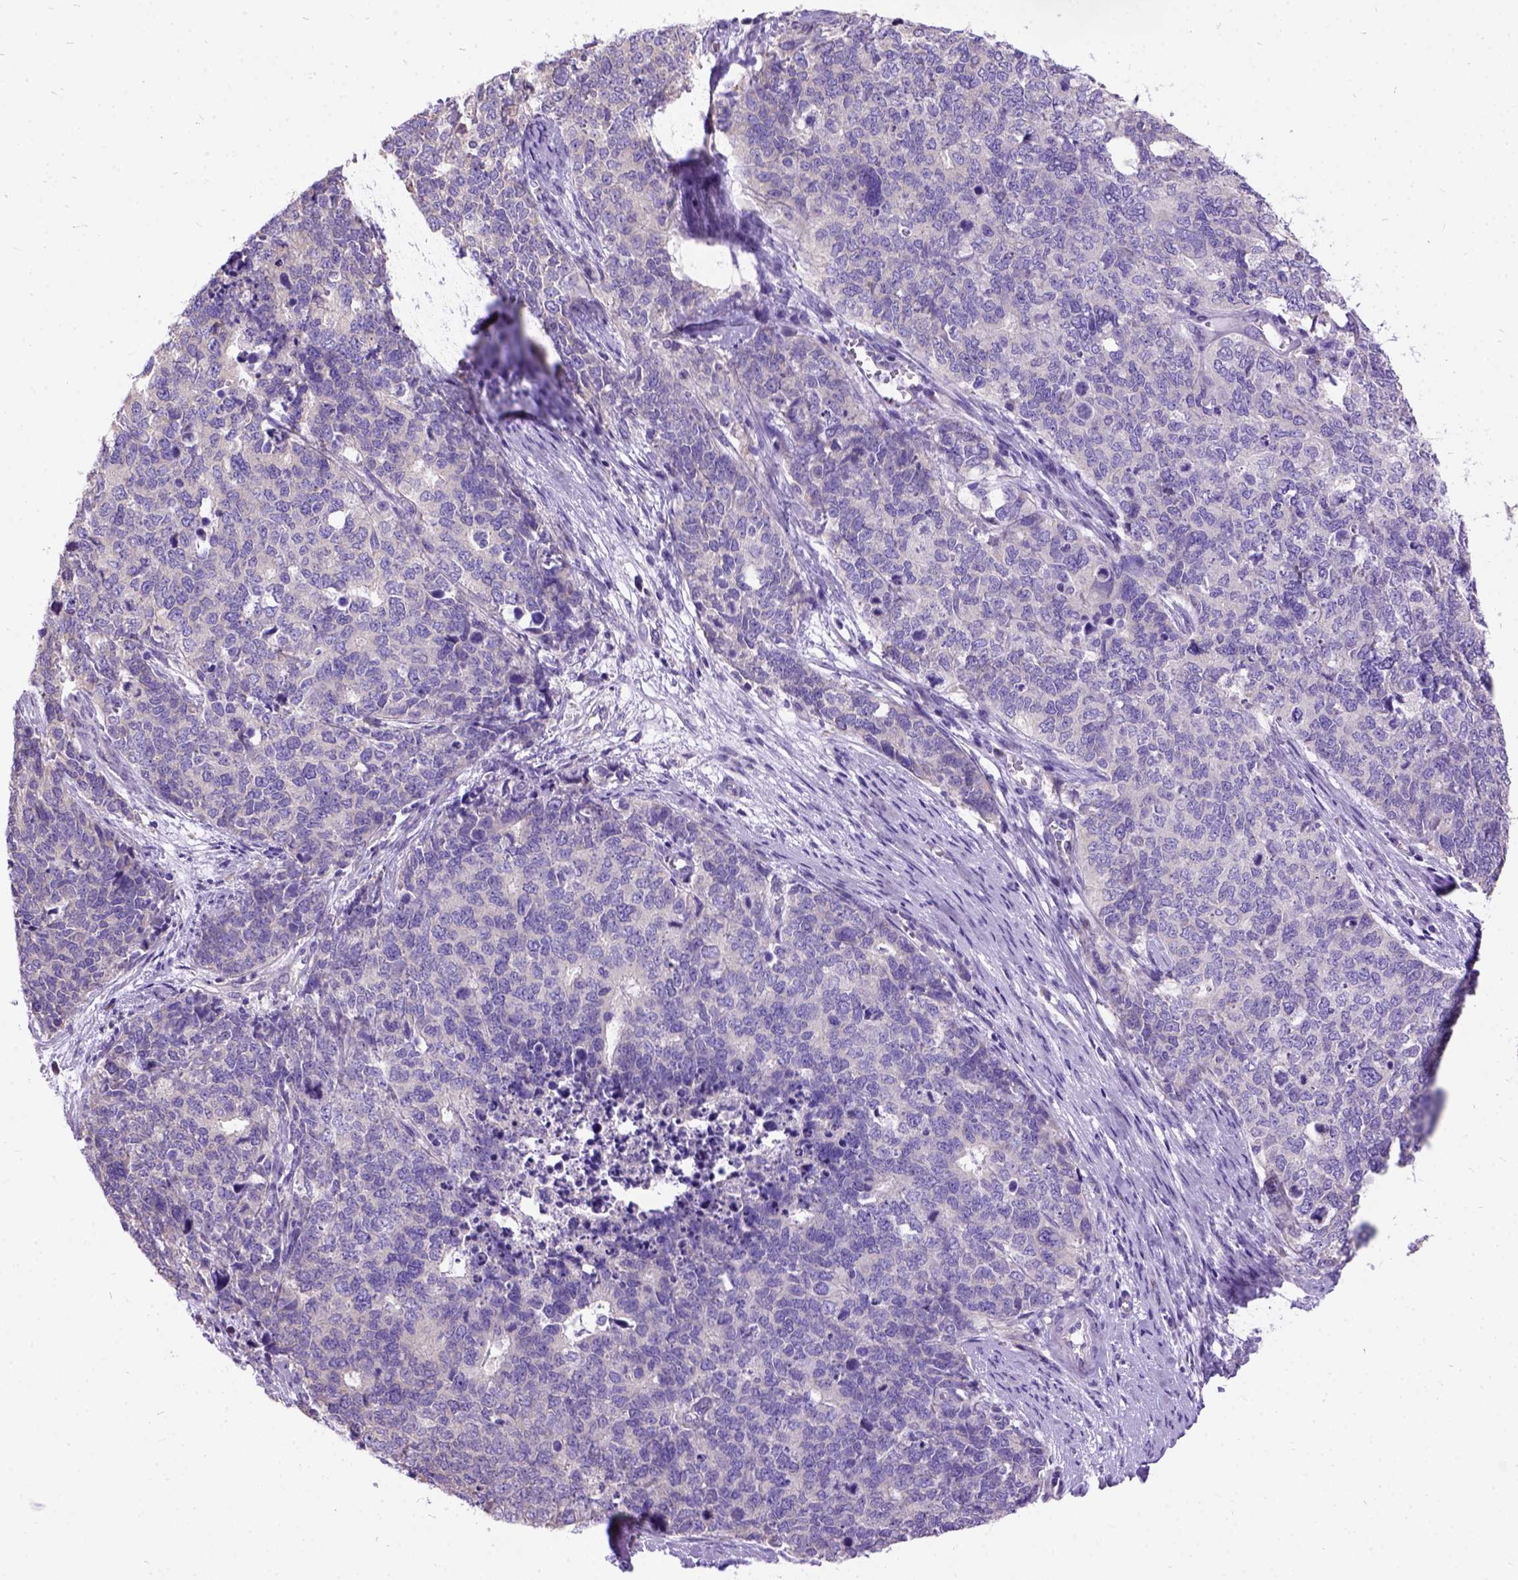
{"staining": {"intensity": "negative", "quantity": "none", "location": "none"}, "tissue": "cervical cancer", "cell_type": "Tumor cells", "image_type": "cancer", "snomed": [{"axis": "morphology", "description": "Squamous cell carcinoma, NOS"}, {"axis": "topography", "description": "Cervix"}], "caption": "This is an immunohistochemistry (IHC) micrograph of human cervical squamous cell carcinoma. There is no positivity in tumor cells.", "gene": "CFAP54", "patient": {"sex": "female", "age": 63}}